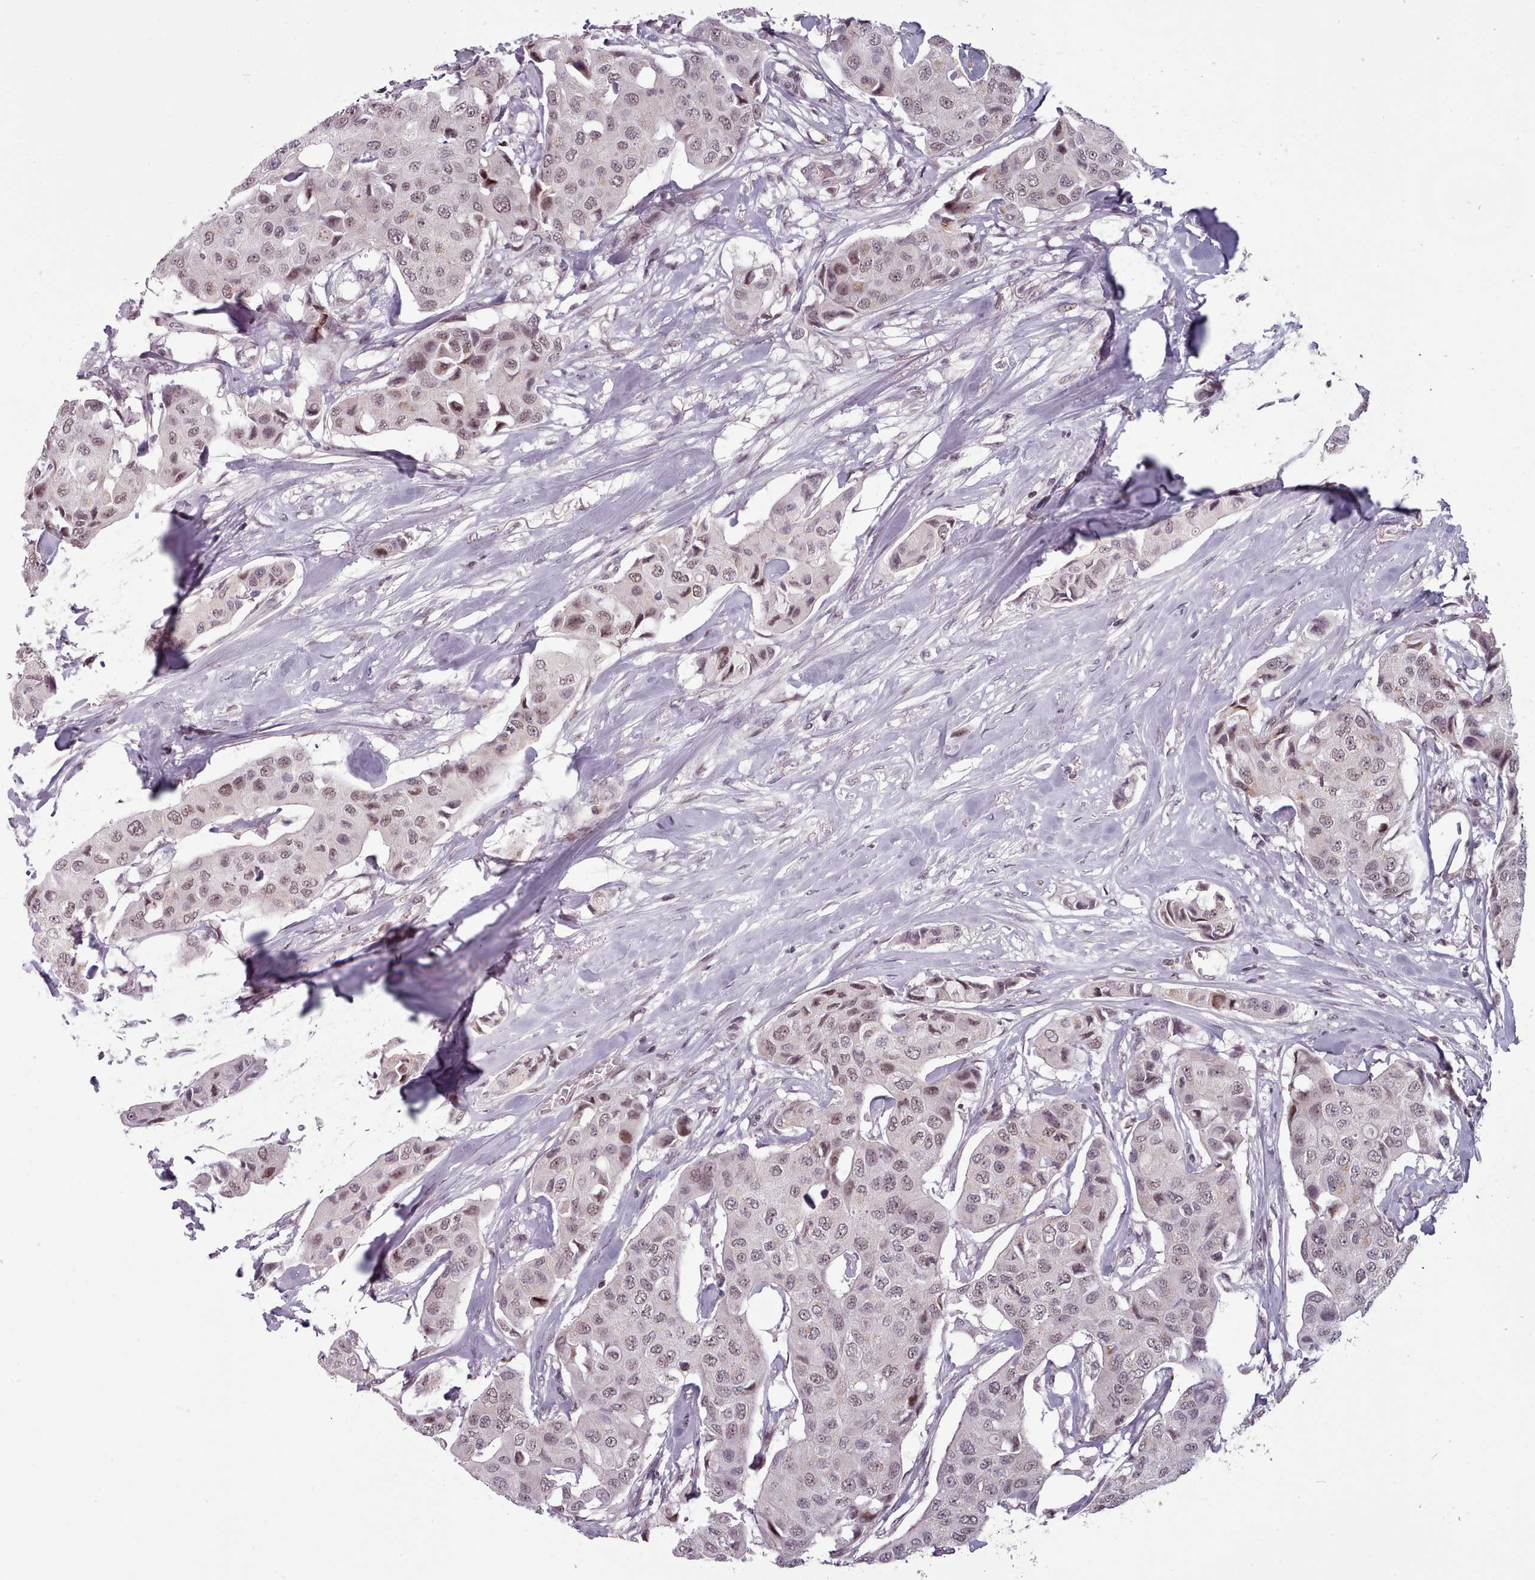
{"staining": {"intensity": "weak", "quantity": ">75%", "location": "nuclear"}, "tissue": "breast cancer", "cell_type": "Tumor cells", "image_type": "cancer", "snomed": [{"axis": "morphology", "description": "Duct carcinoma"}, {"axis": "topography", "description": "Breast"}], "caption": "Protein expression analysis of human breast cancer (infiltrating ductal carcinoma) reveals weak nuclear expression in about >75% of tumor cells.", "gene": "SRSF9", "patient": {"sex": "female", "age": 80}}